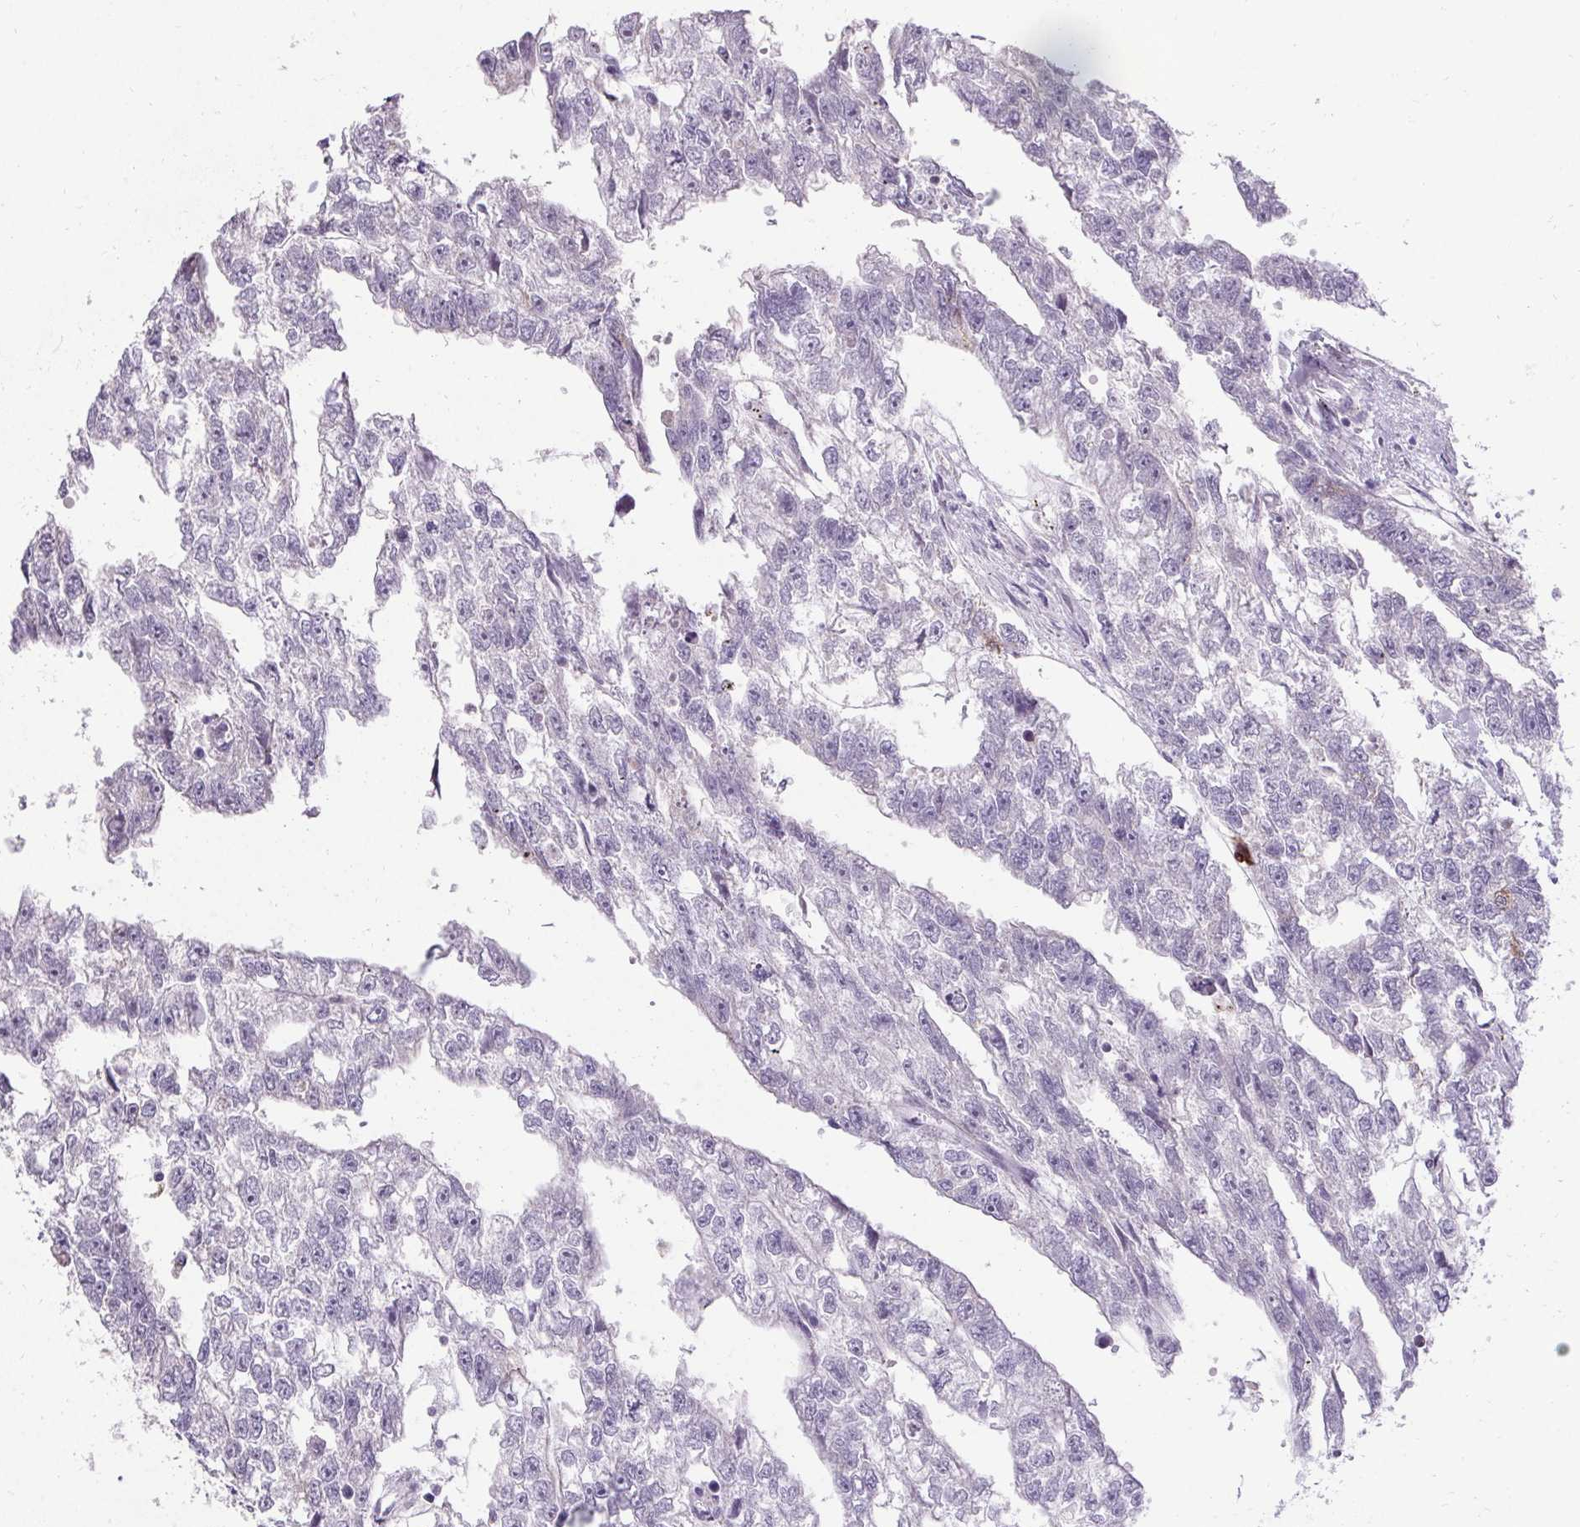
{"staining": {"intensity": "negative", "quantity": "none", "location": "none"}, "tissue": "testis cancer", "cell_type": "Tumor cells", "image_type": "cancer", "snomed": [{"axis": "morphology", "description": "Carcinoma, Embryonal, NOS"}, {"axis": "morphology", "description": "Teratoma, malignant, NOS"}, {"axis": "topography", "description": "Testis"}], "caption": "Testis cancer (embryonal carcinoma) was stained to show a protein in brown. There is no significant expression in tumor cells.", "gene": "HSD17B3", "patient": {"sex": "male", "age": 44}}